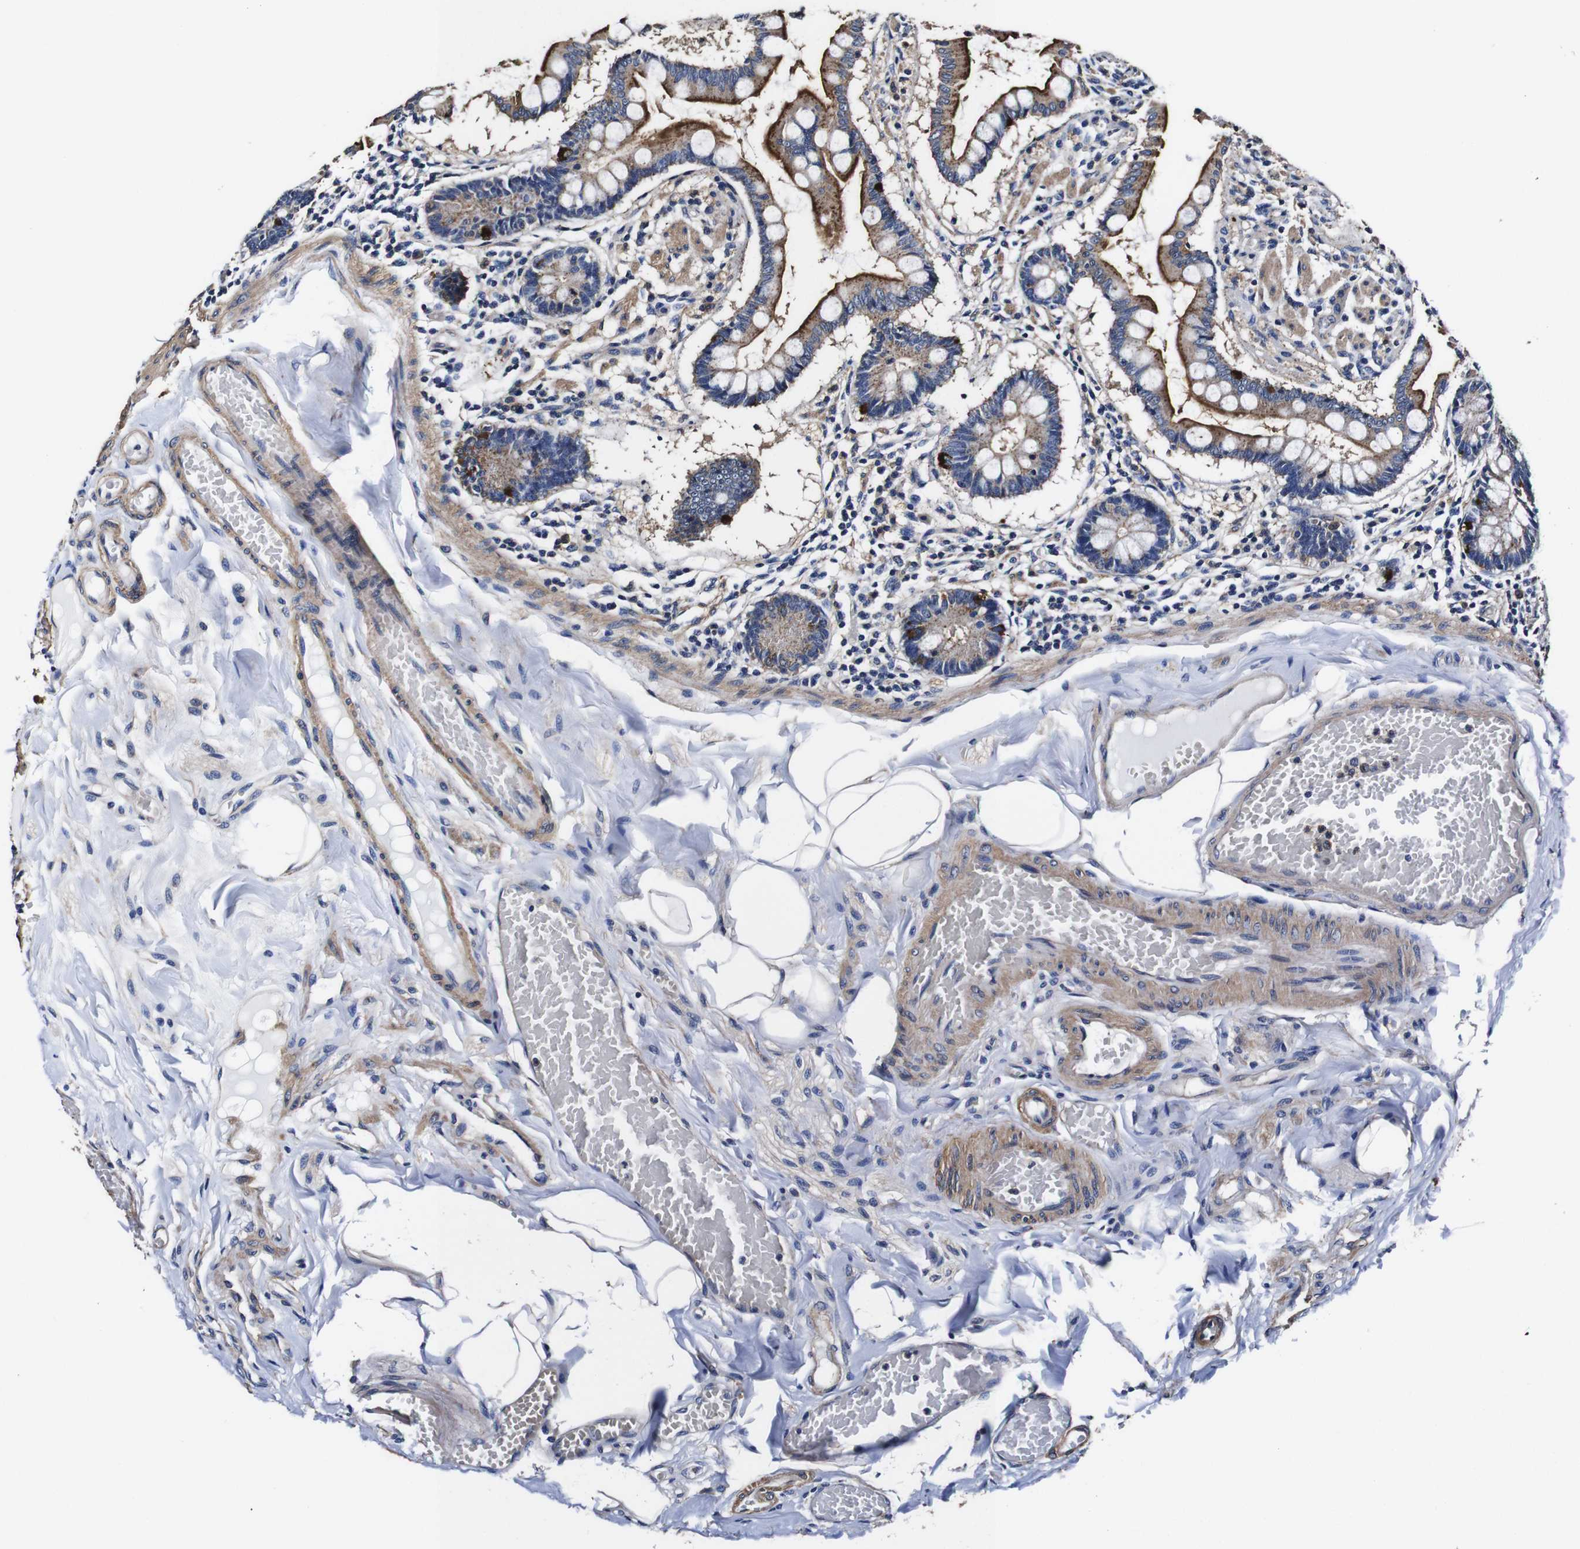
{"staining": {"intensity": "moderate", "quantity": ">75%", "location": "cytoplasmic/membranous"}, "tissue": "small intestine", "cell_type": "Glandular cells", "image_type": "normal", "snomed": [{"axis": "morphology", "description": "Normal tissue, NOS"}, {"axis": "topography", "description": "Small intestine"}], "caption": "A micrograph of human small intestine stained for a protein demonstrates moderate cytoplasmic/membranous brown staining in glandular cells. The staining is performed using DAB brown chromogen to label protein expression. The nuclei are counter-stained blue using hematoxylin.", "gene": "PDCD6IP", "patient": {"sex": "male", "age": 41}}